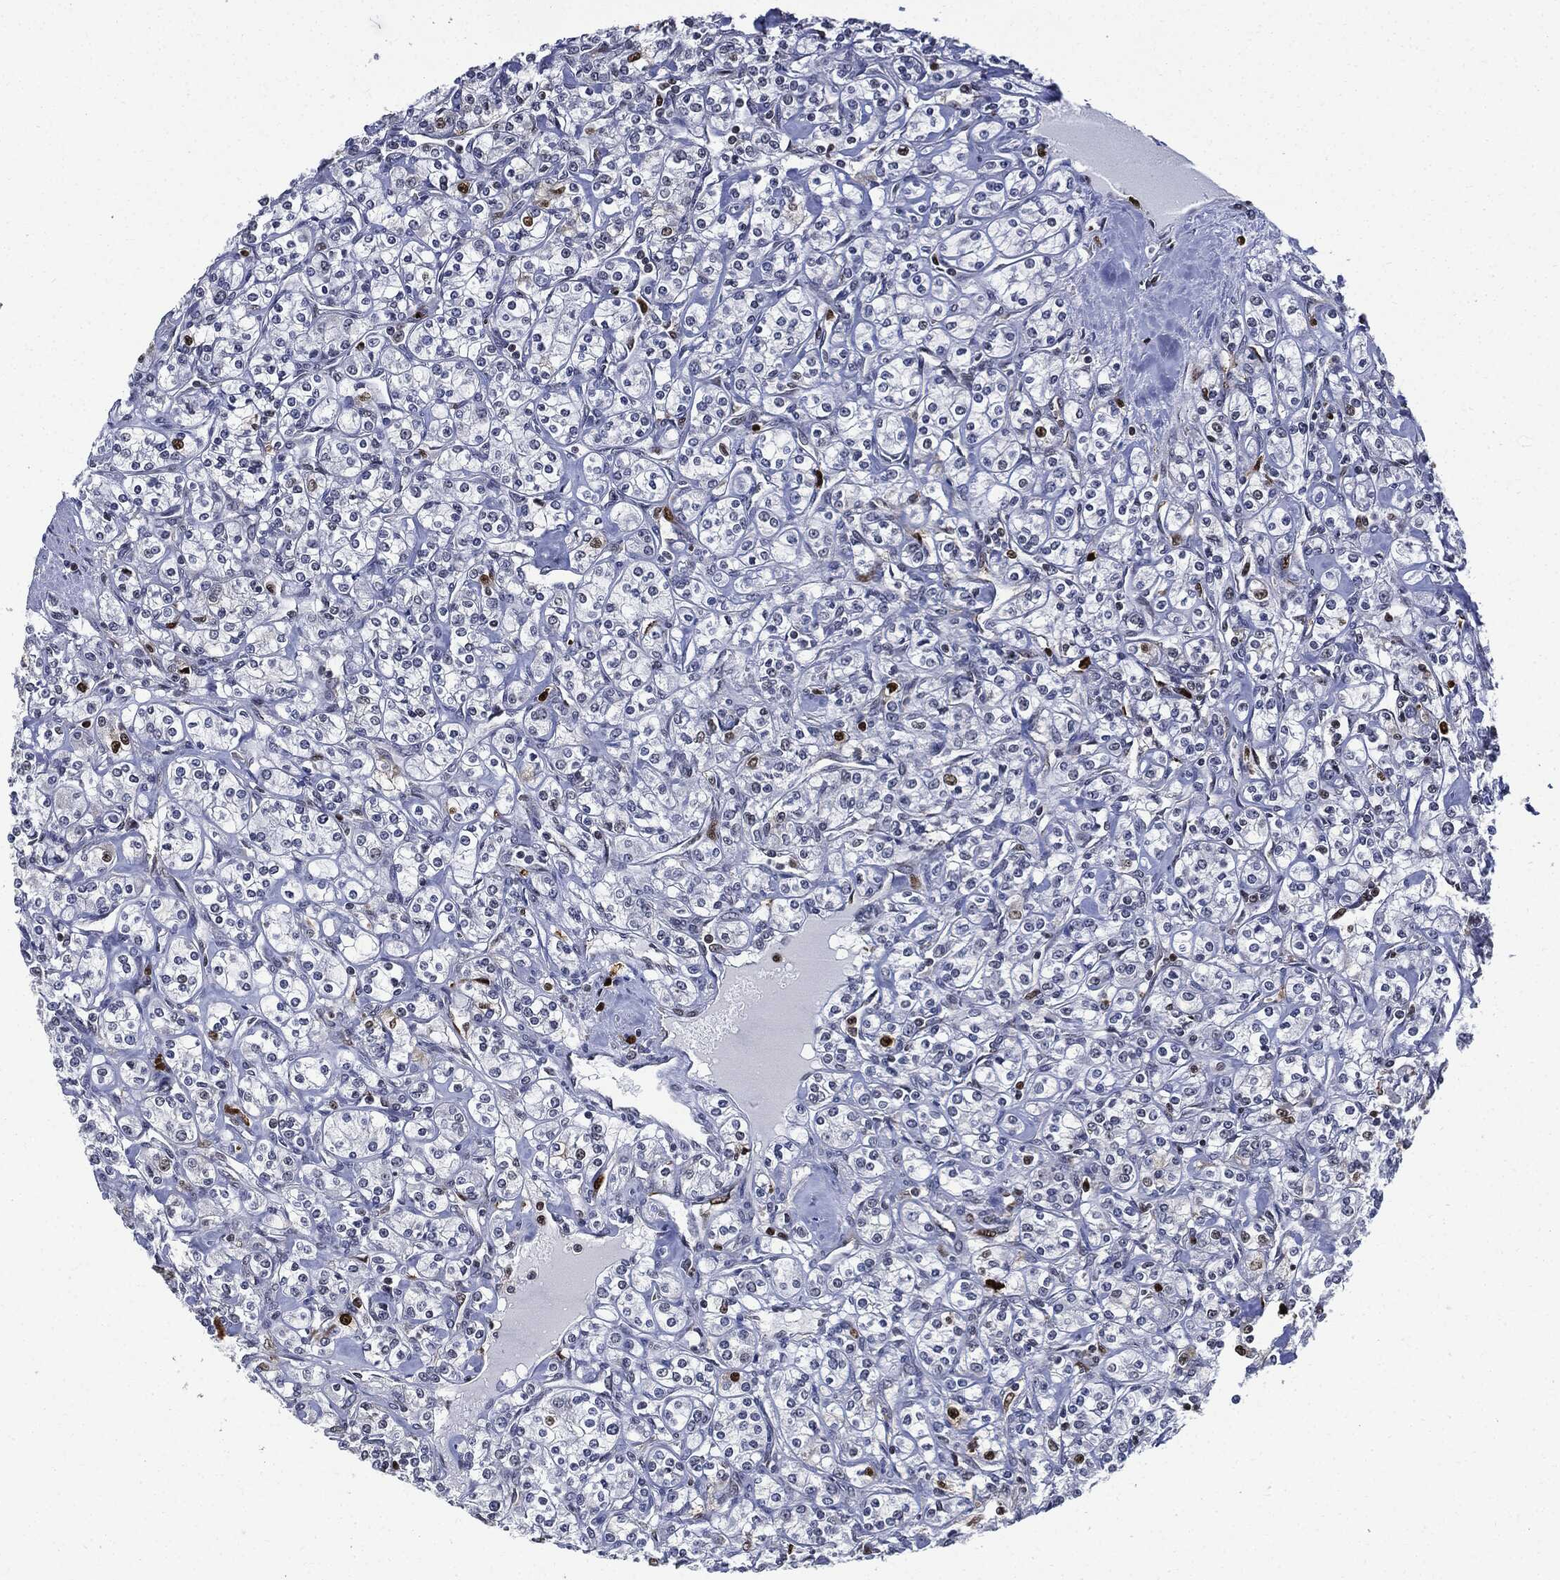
{"staining": {"intensity": "strong", "quantity": "<25%", "location": "nuclear"}, "tissue": "renal cancer", "cell_type": "Tumor cells", "image_type": "cancer", "snomed": [{"axis": "morphology", "description": "Adenocarcinoma, NOS"}, {"axis": "topography", "description": "Kidney"}], "caption": "Immunohistochemistry (IHC) photomicrograph of human renal cancer (adenocarcinoma) stained for a protein (brown), which demonstrates medium levels of strong nuclear staining in about <25% of tumor cells.", "gene": "PCNA", "patient": {"sex": "male", "age": 77}}